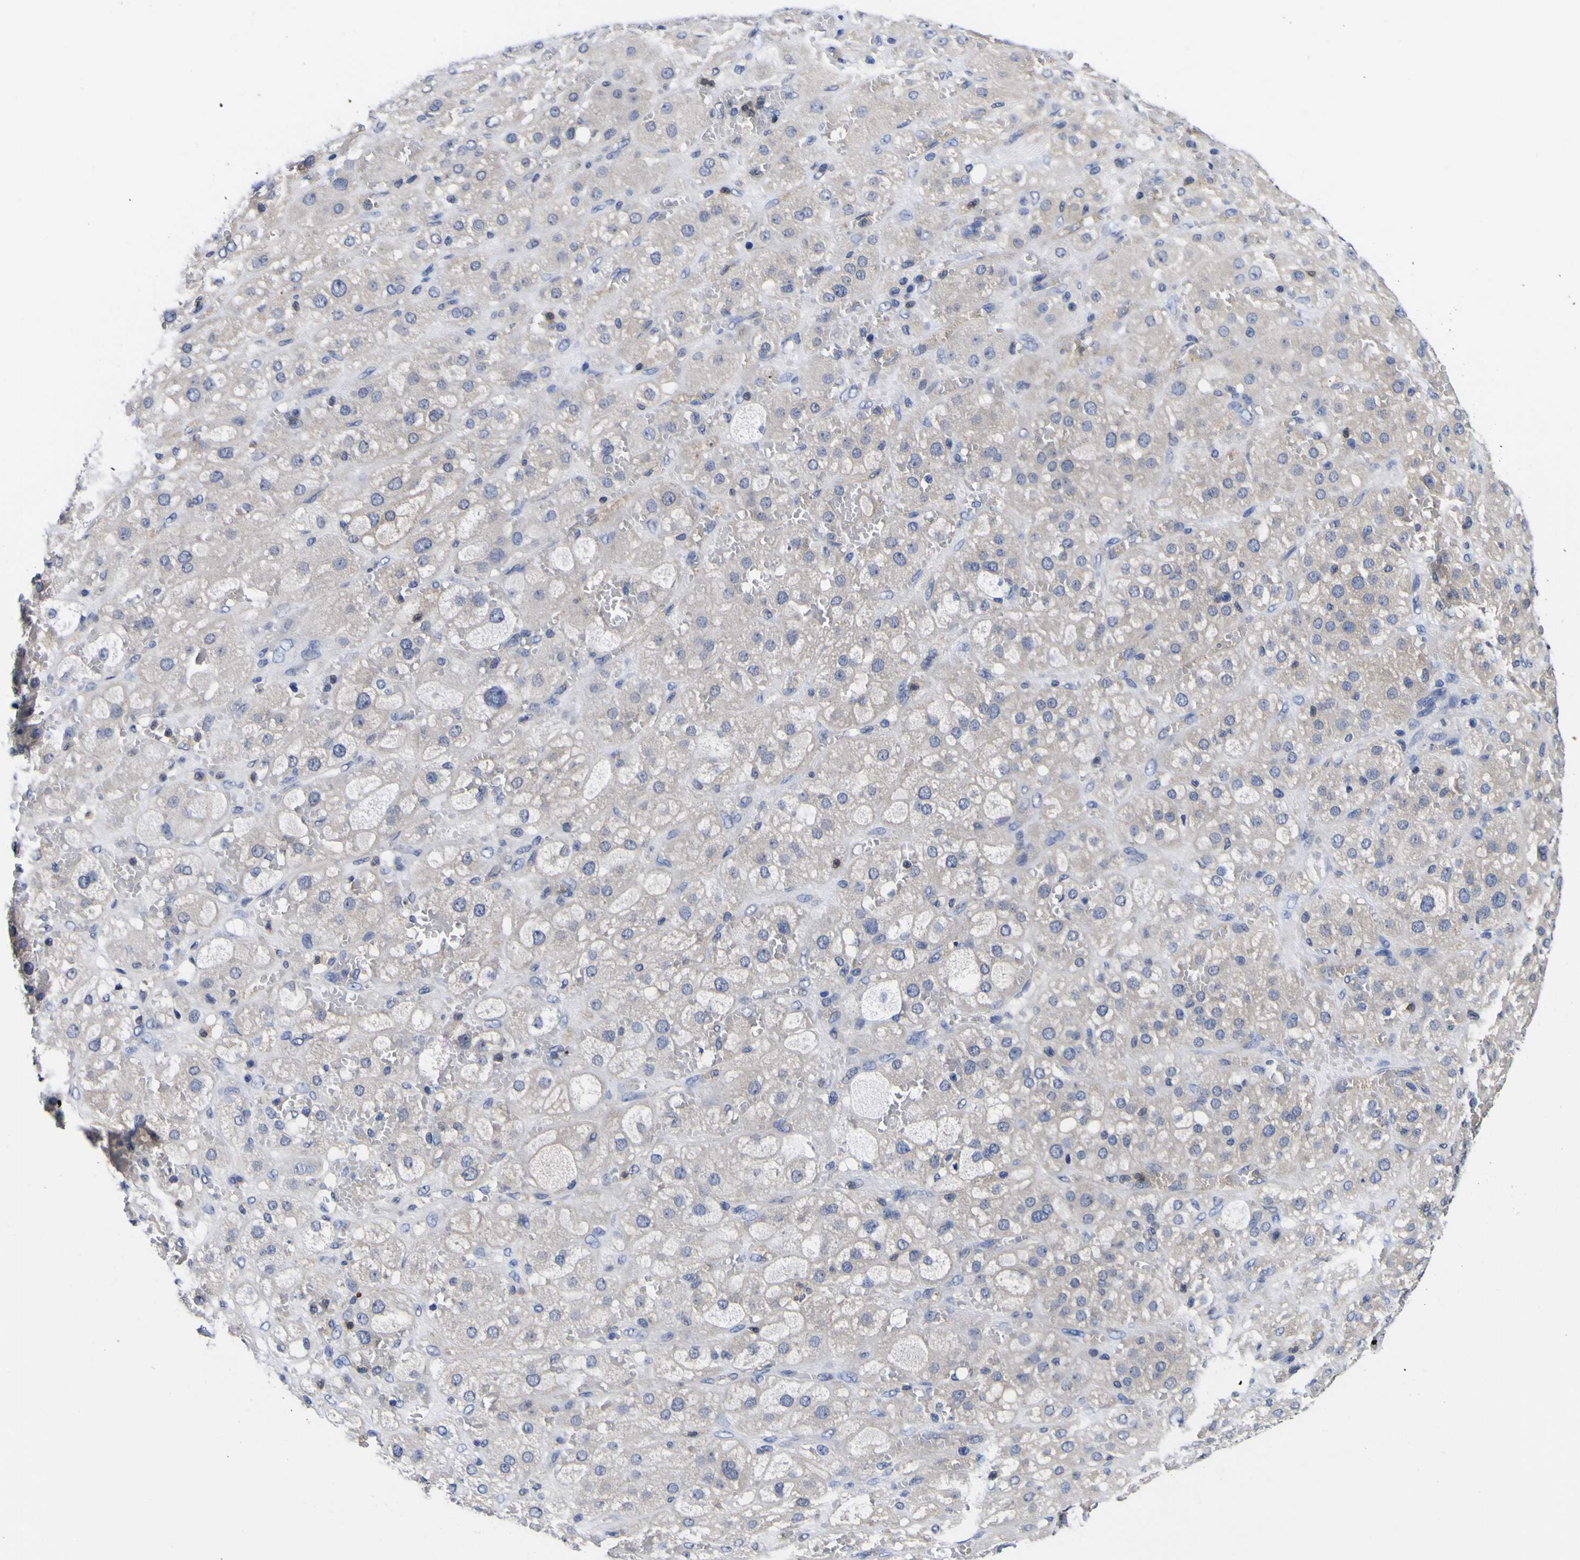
{"staining": {"intensity": "negative", "quantity": "none", "location": "none"}, "tissue": "adrenal gland", "cell_type": "Glandular cells", "image_type": "normal", "snomed": [{"axis": "morphology", "description": "Normal tissue, NOS"}, {"axis": "topography", "description": "Adrenal gland"}], "caption": "Immunohistochemistry of unremarkable human adrenal gland reveals no positivity in glandular cells.", "gene": "CASP6", "patient": {"sex": "female", "age": 47}}